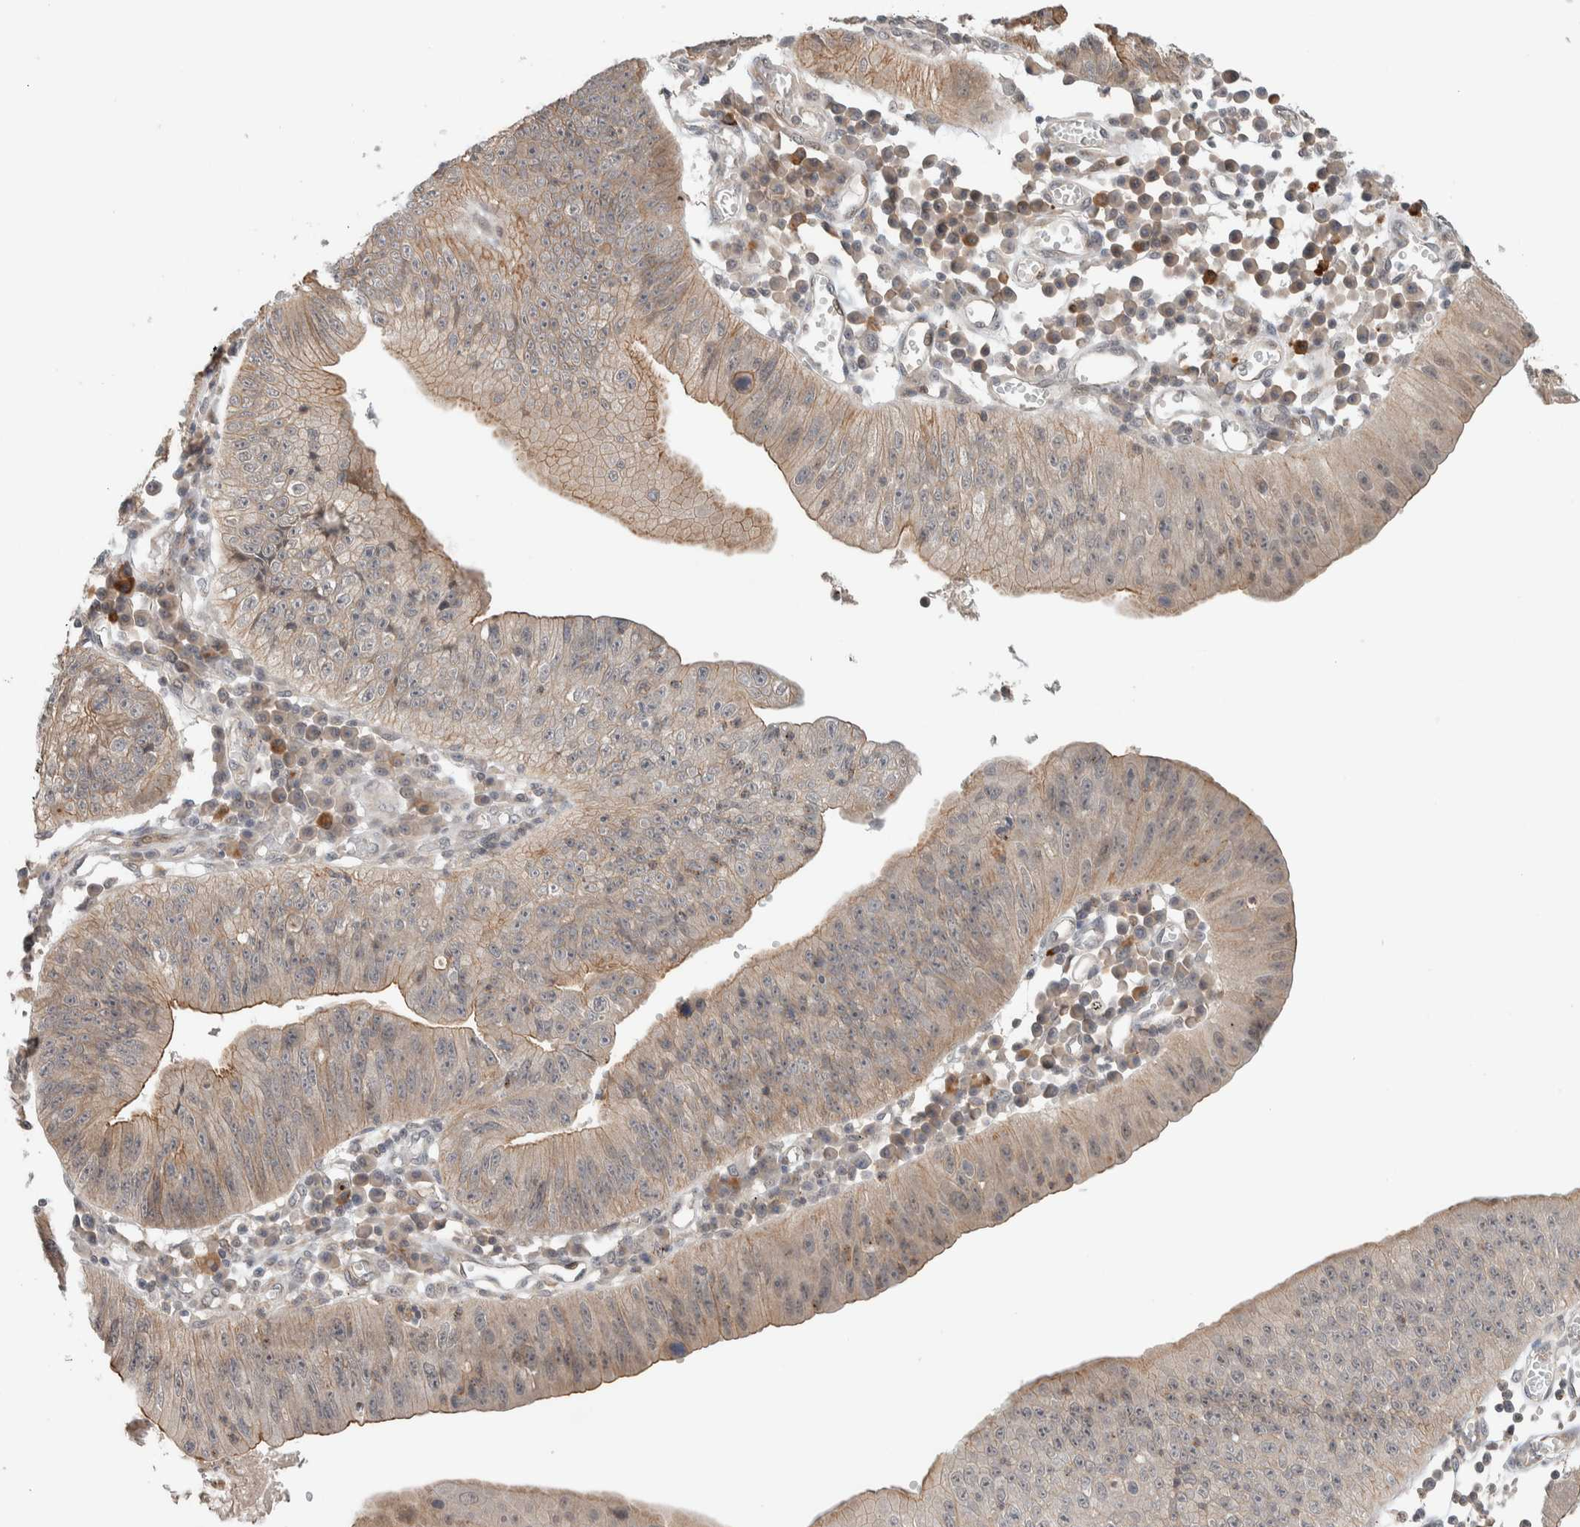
{"staining": {"intensity": "moderate", "quantity": "25%-75%", "location": "cytoplasmic/membranous"}, "tissue": "stomach cancer", "cell_type": "Tumor cells", "image_type": "cancer", "snomed": [{"axis": "morphology", "description": "Adenocarcinoma, NOS"}, {"axis": "topography", "description": "Stomach"}], "caption": "Protein staining of adenocarcinoma (stomach) tissue shows moderate cytoplasmic/membranous staining in approximately 25%-75% of tumor cells.", "gene": "DEPTOR", "patient": {"sex": "male", "age": 59}}